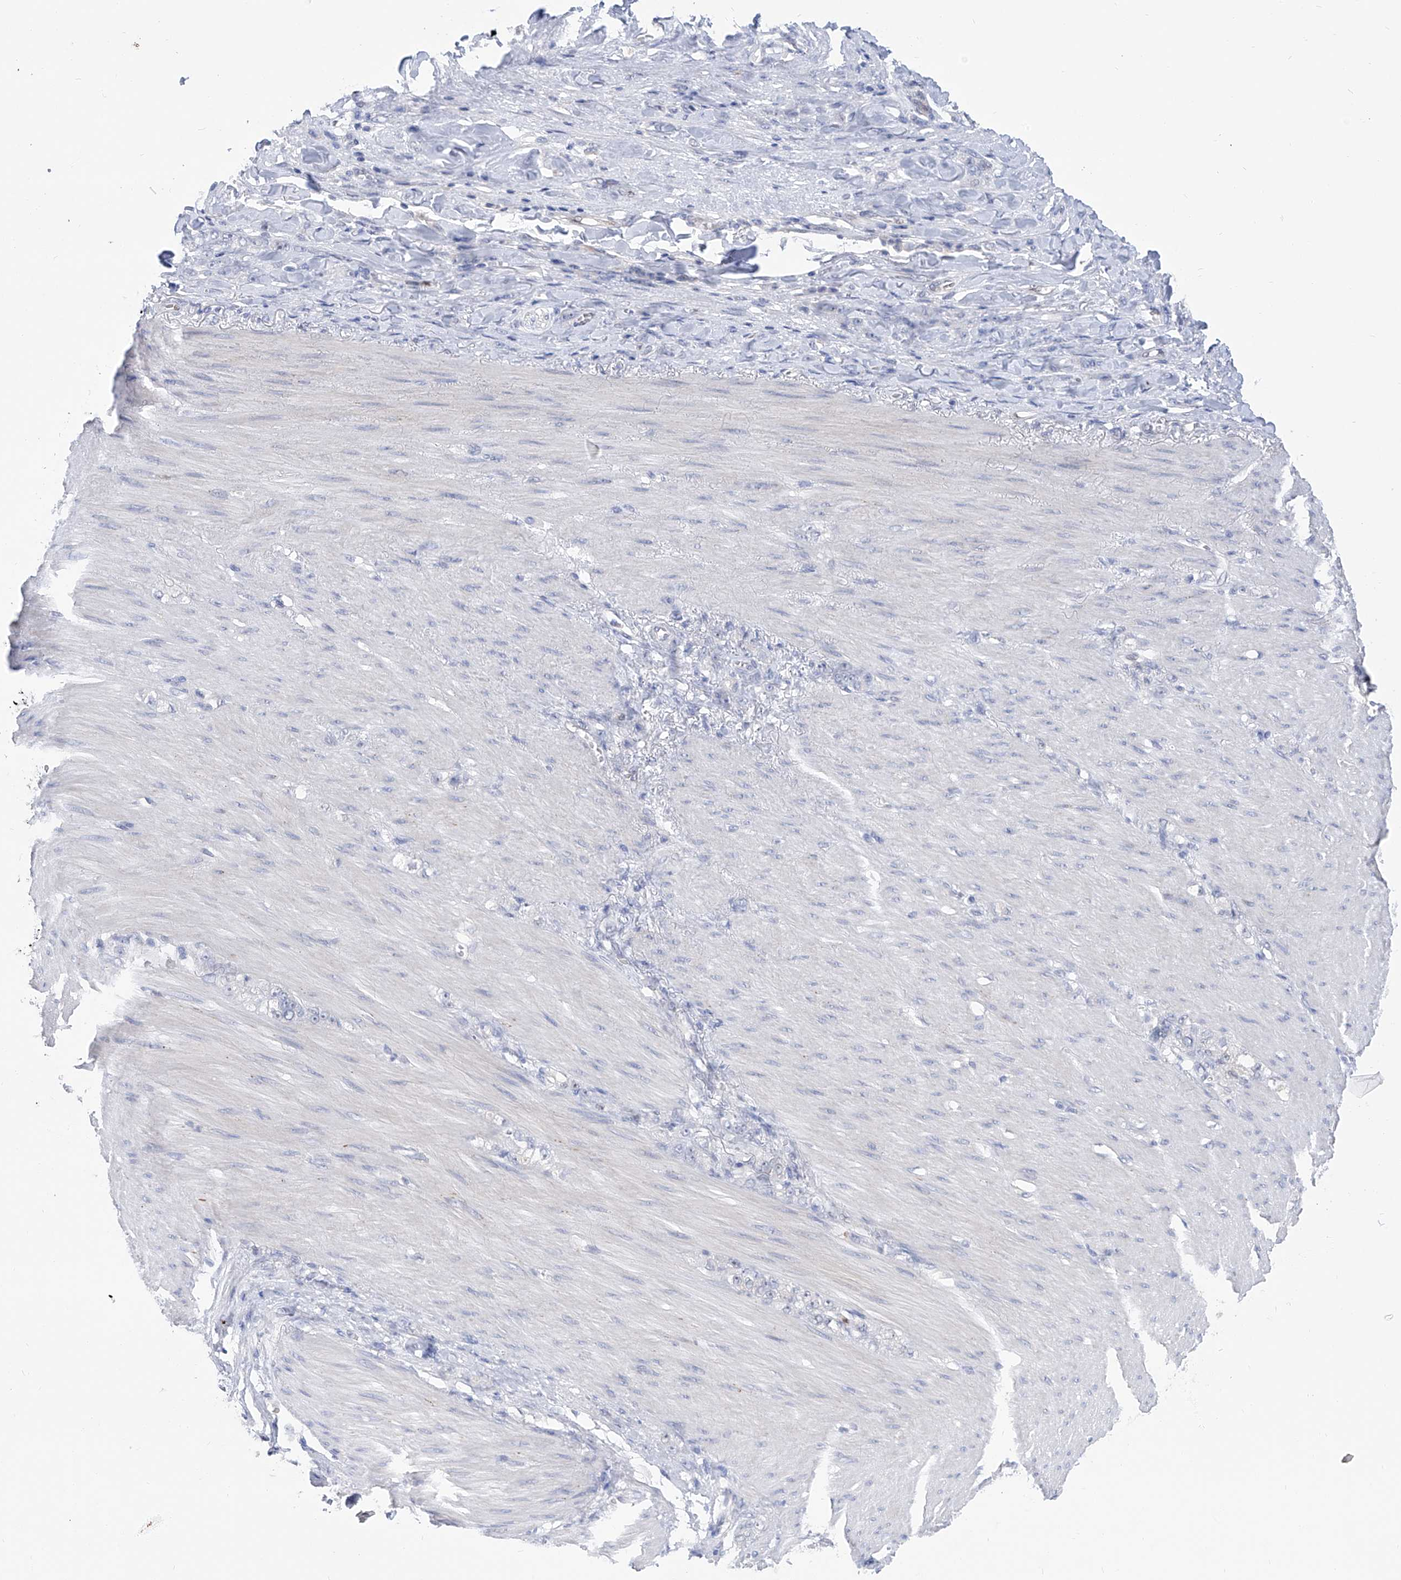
{"staining": {"intensity": "negative", "quantity": "none", "location": "none"}, "tissue": "stomach cancer", "cell_type": "Tumor cells", "image_type": "cancer", "snomed": [{"axis": "morphology", "description": "Normal tissue, NOS"}, {"axis": "morphology", "description": "Adenocarcinoma, NOS"}, {"axis": "topography", "description": "Stomach"}], "caption": "Tumor cells are negative for brown protein staining in stomach cancer (adenocarcinoma).", "gene": "PHF20", "patient": {"sex": "male", "age": 82}}